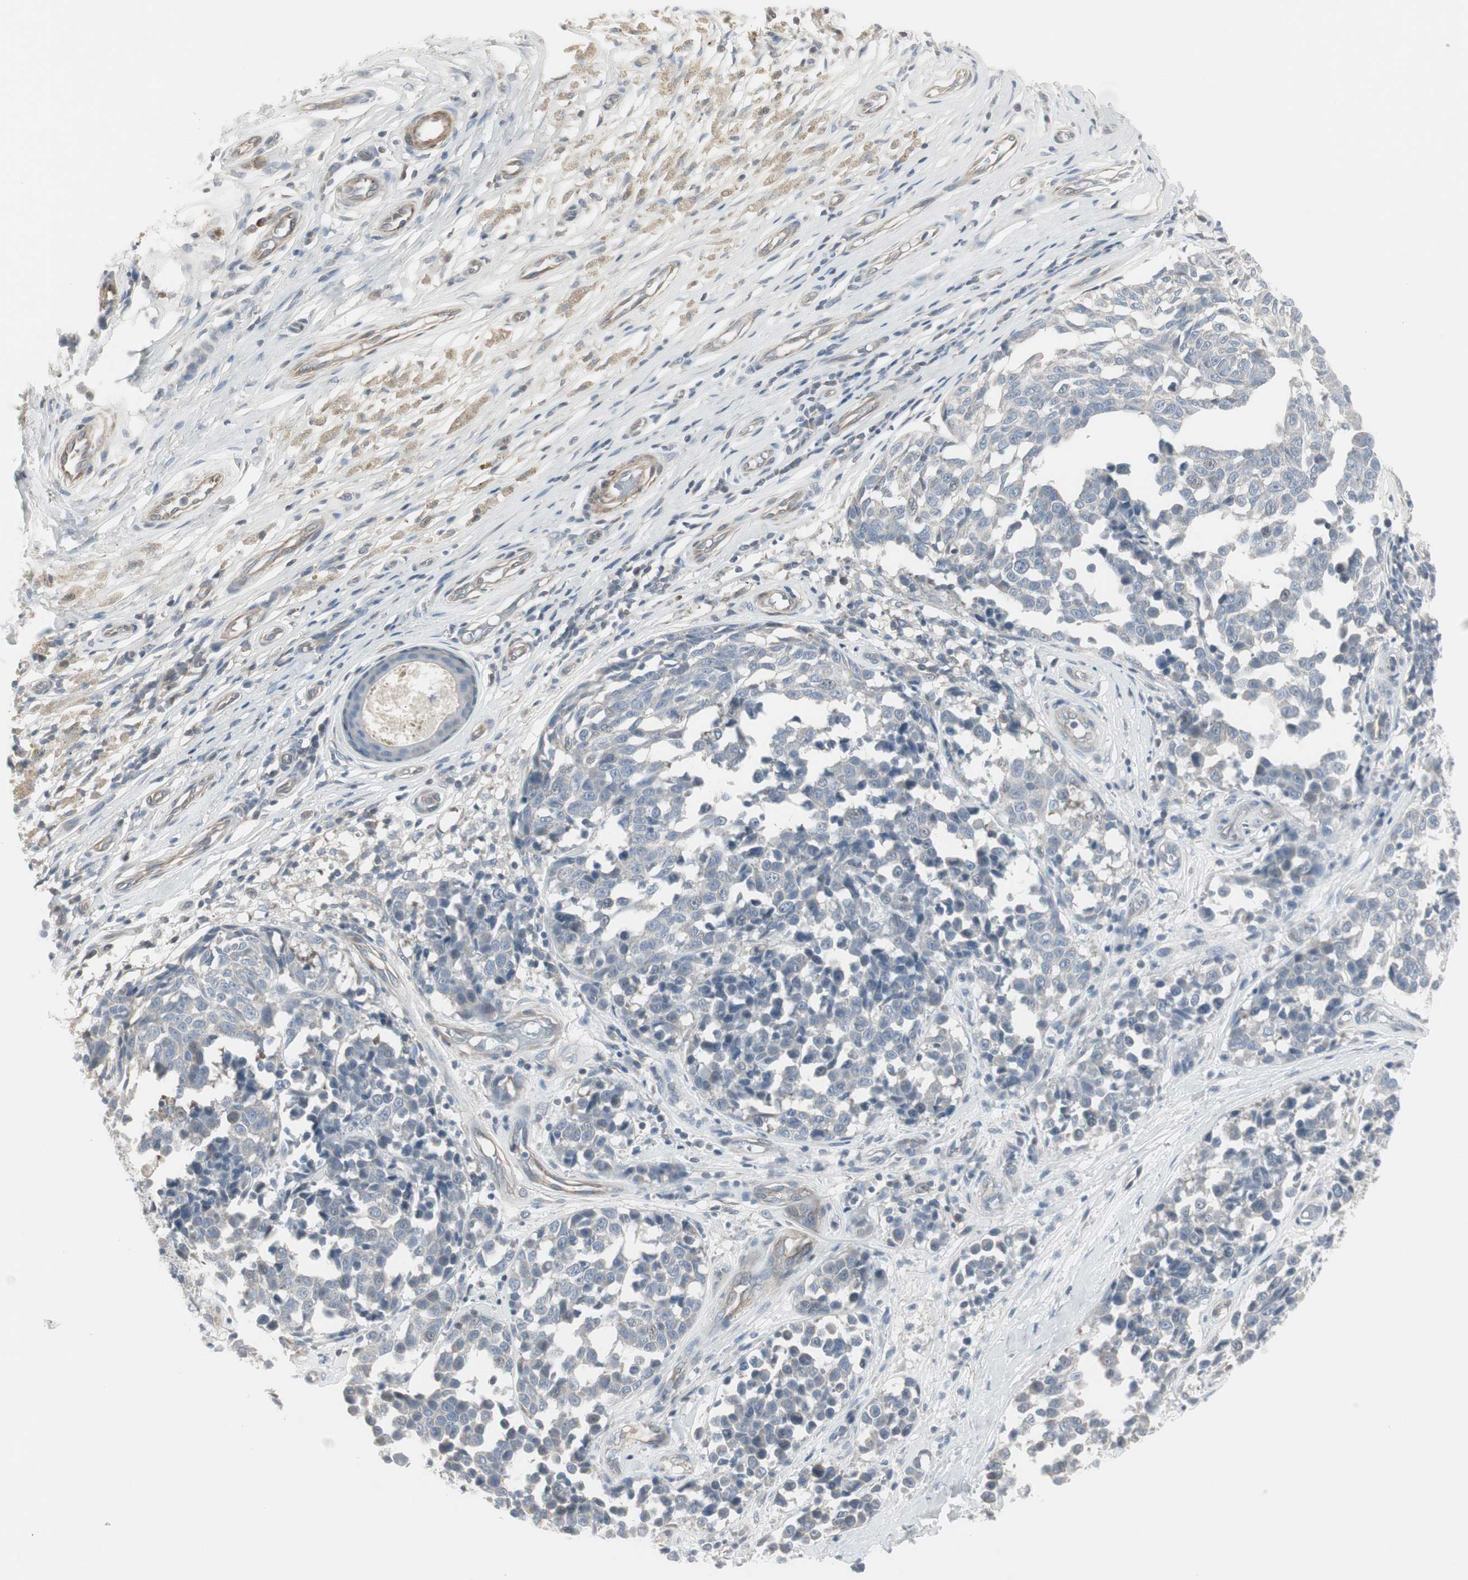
{"staining": {"intensity": "negative", "quantity": "none", "location": "none"}, "tissue": "melanoma", "cell_type": "Tumor cells", "image_type": "cancer", "snomed": [{"axis": "morphology", "description": "Malignant melanoma, NOS"}, {"axis": "topography", "description": "Skin"}], "caption": "The histopathology image reveals no significant expression in tumor cells of malignant melanoma.", "gene": "DMPK", "patient": {"sex": "female", "age": 64}}